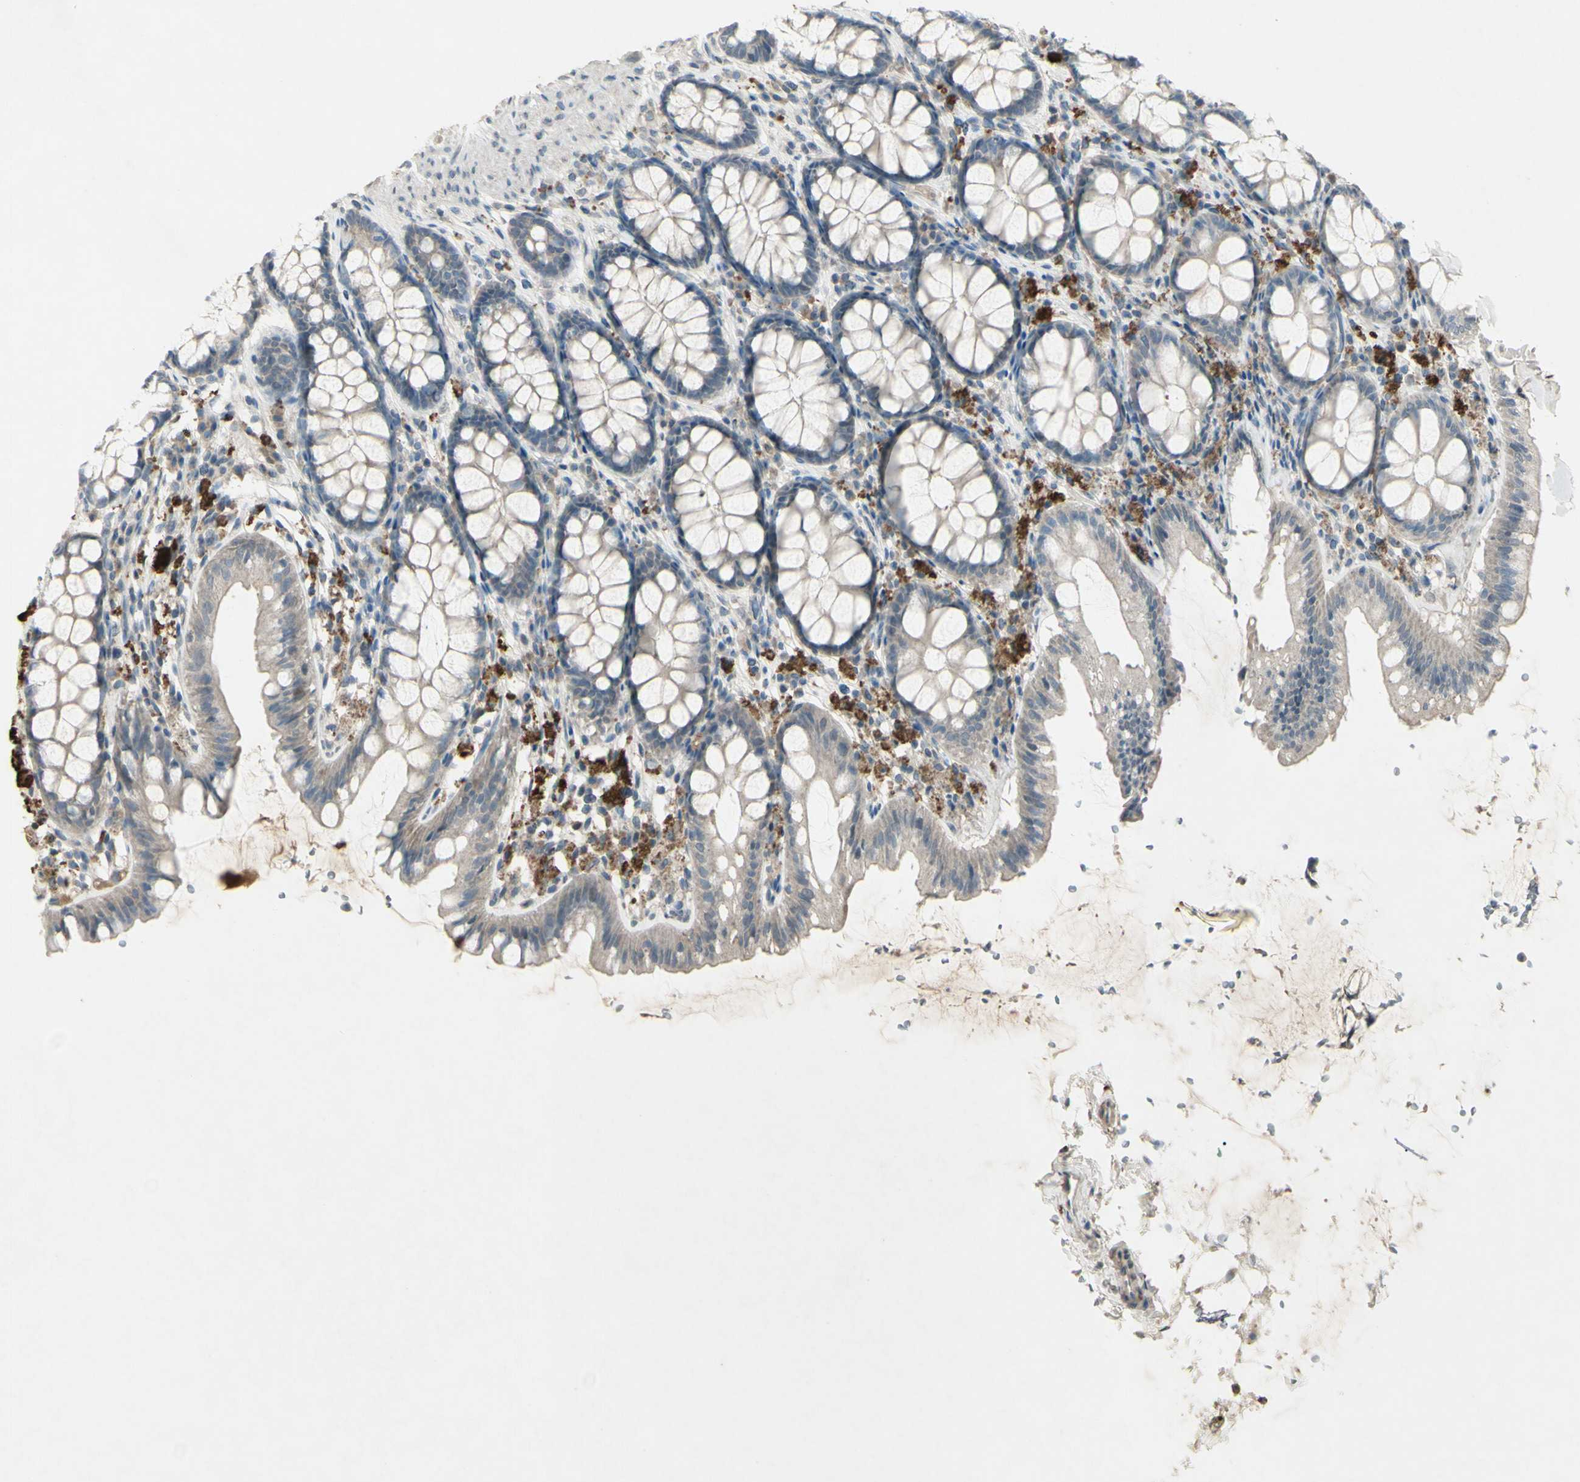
{"staining": {"intensity": "weak", "quantity": ">75%", "location": "cytoplasmic/membranous"}, "tissue": "colon", "cell_type": "Endothelial cells", "image_type": "normal", "snomed": [{"axis": "morphology", "description": "Normal tissue, NOS"}, {"axis": "topography", "description": "Colon"}], "caption": "A low amount of weak cytoplasmic/membranous expression is identified in approximately >75% of endothelial cells in benign colon.", "gene": "TIMM21", "patient": {"sex": "female", "age": 55}}